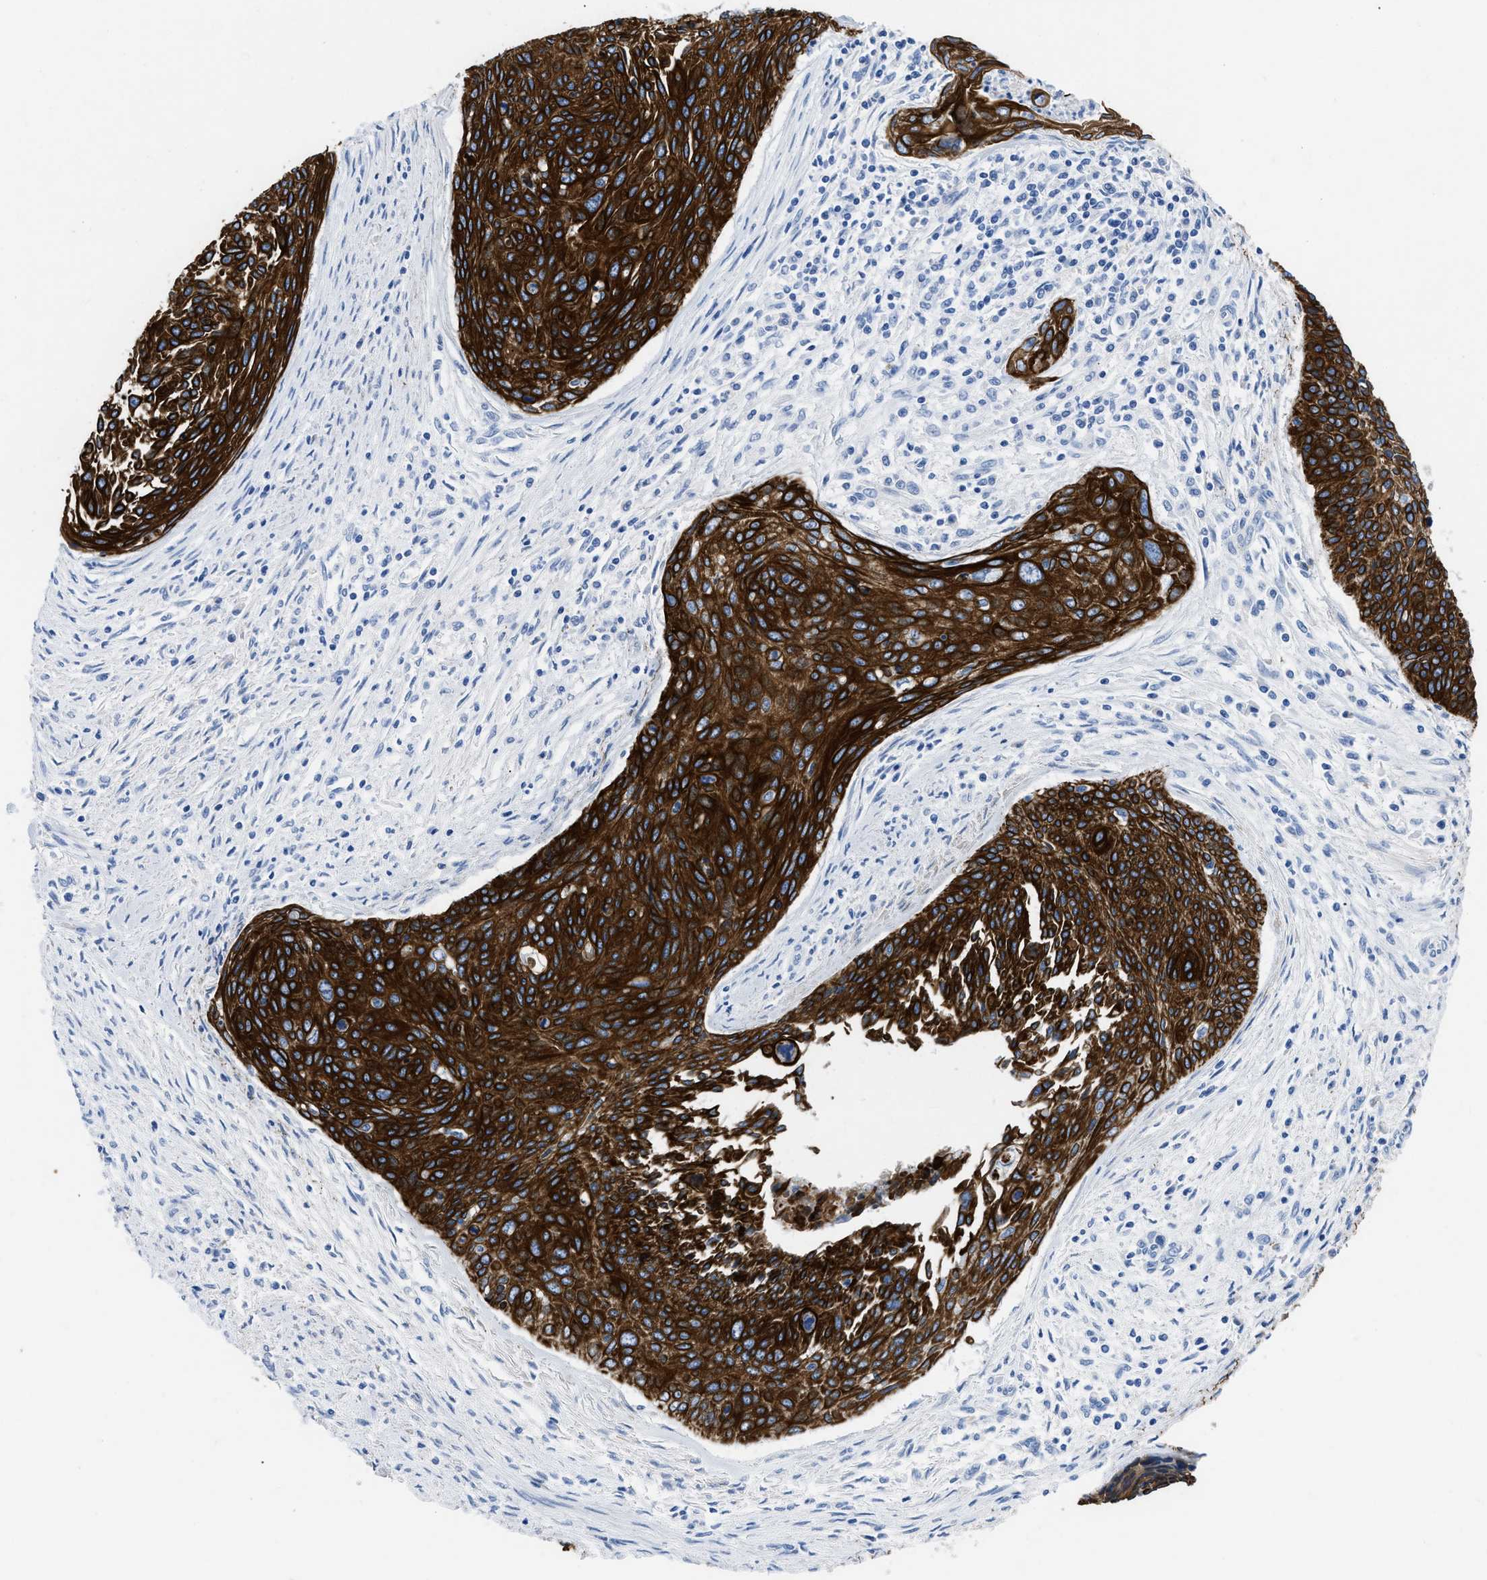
{"staining": {"intensity": "strong", "quantity": ">75%", "location": "cytoplasmic/membranous"}, "tissue": "cervical cancer", "cell_type": "Tumor cells", "image_type": "cancer", "snomed": [{"axis": "morphology", "description": "Squamous cell carcinoma, NOS"}, {"axis": "topography", "description": "Cervix"}], "caption": "Human squamous cell carcinoma (cervical) stained with a protein marker demonstrates strong staining in tumor cells.", "gene": "TMEM68", "patient": {"sex": "female", "age": 55}}